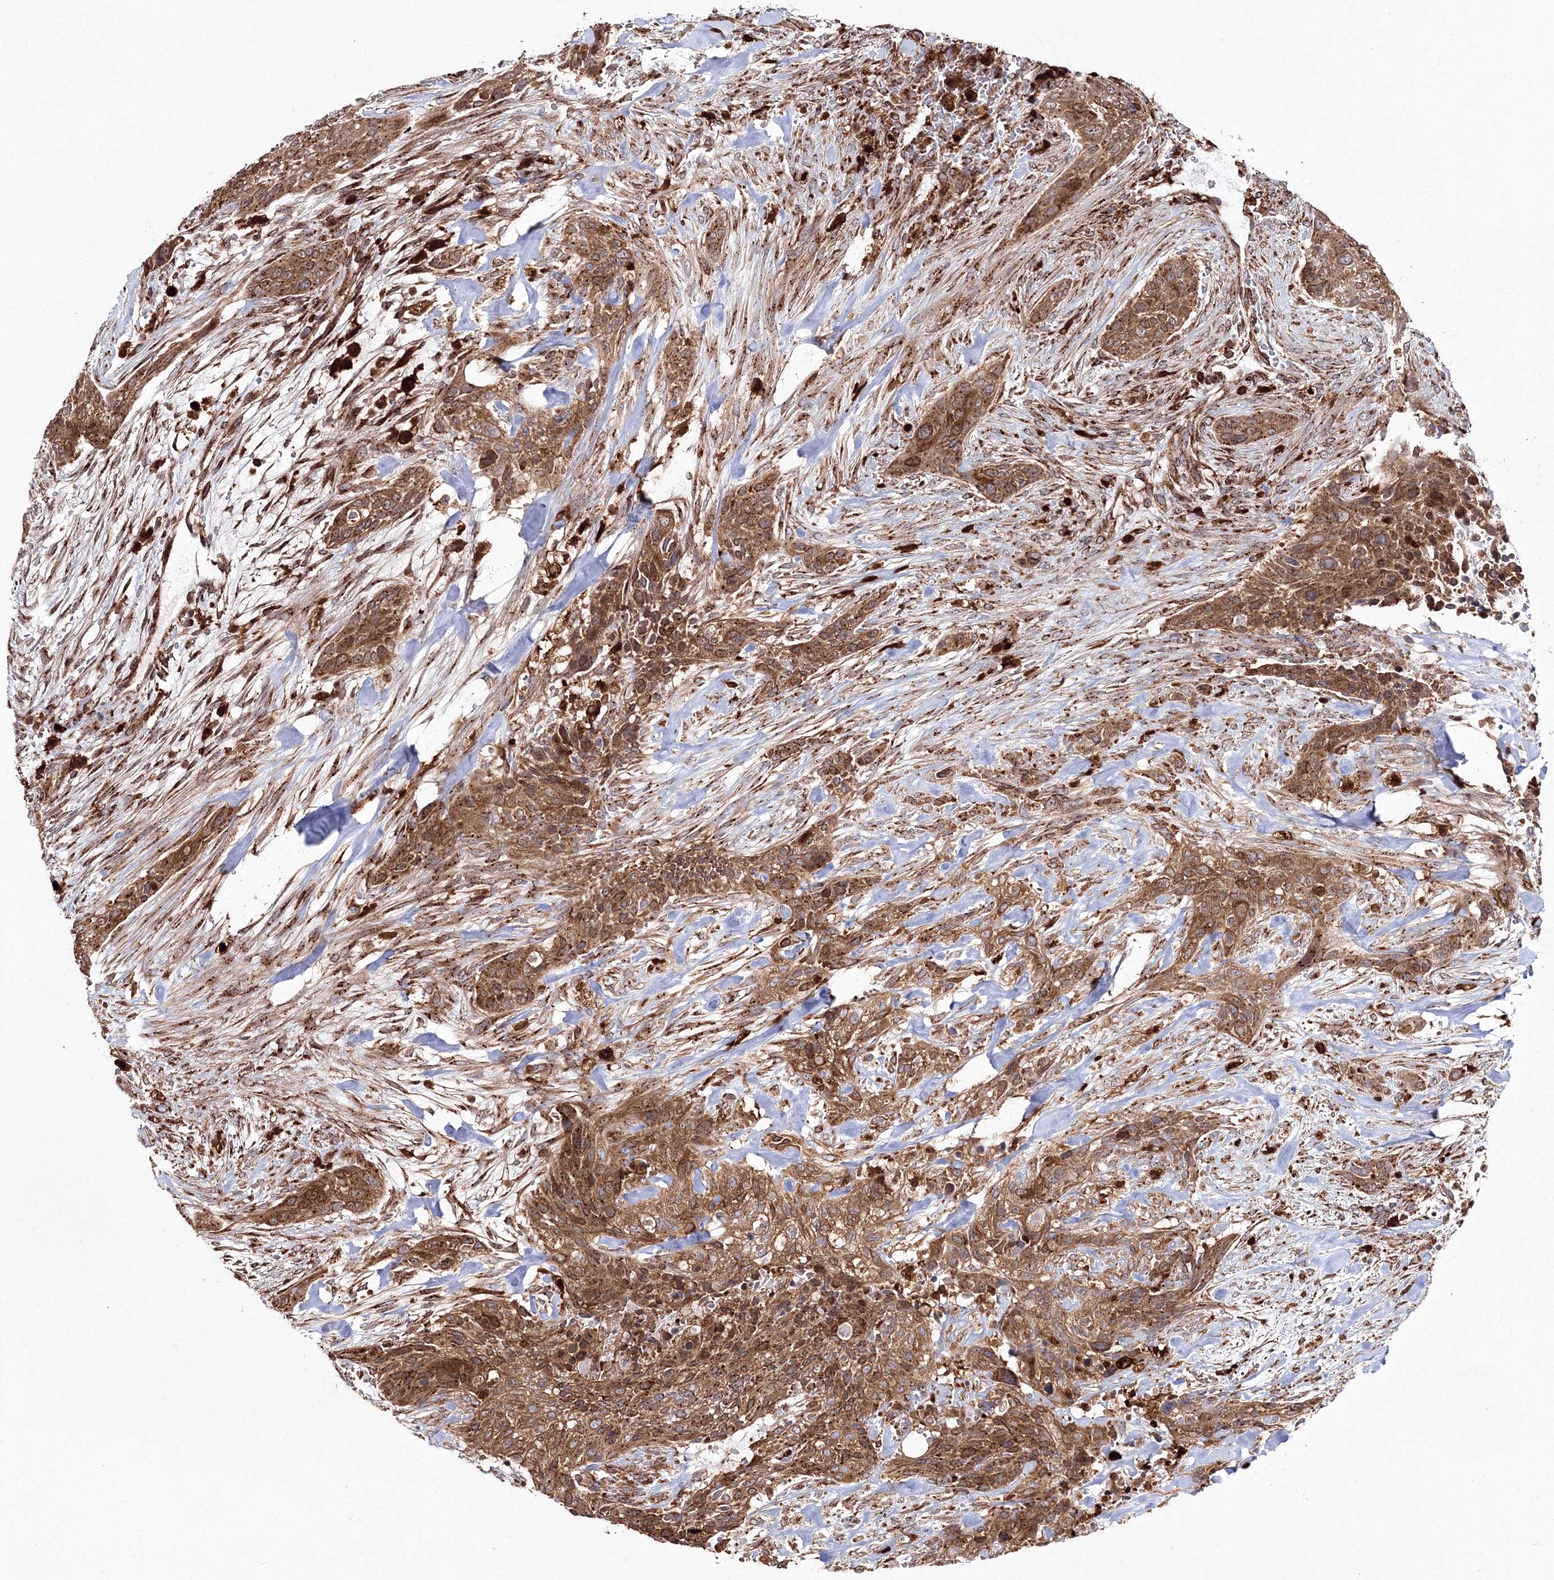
{"staining": {"intensity": "moderate", "quantity": ">75%", "location": "cytoplasmic/membranous"}, "tissue": "urothelial cancer", "cell_type": "Tumor cells", "image_type": "cancer", "snomed": [{"axis": "morphology", "description": "Urothelial carcinoma, High grade"}, {"axis": "topography", "description": "Urinary bladder"}], "caption": "This is an image of IHC staining of high-grade urothelial carcinoma, which shows moderate positivity in the cytoplasmic/membranous of tumor cells.", "gene": "ARCN1", "patient": {"sex": "male", "age": 35}}